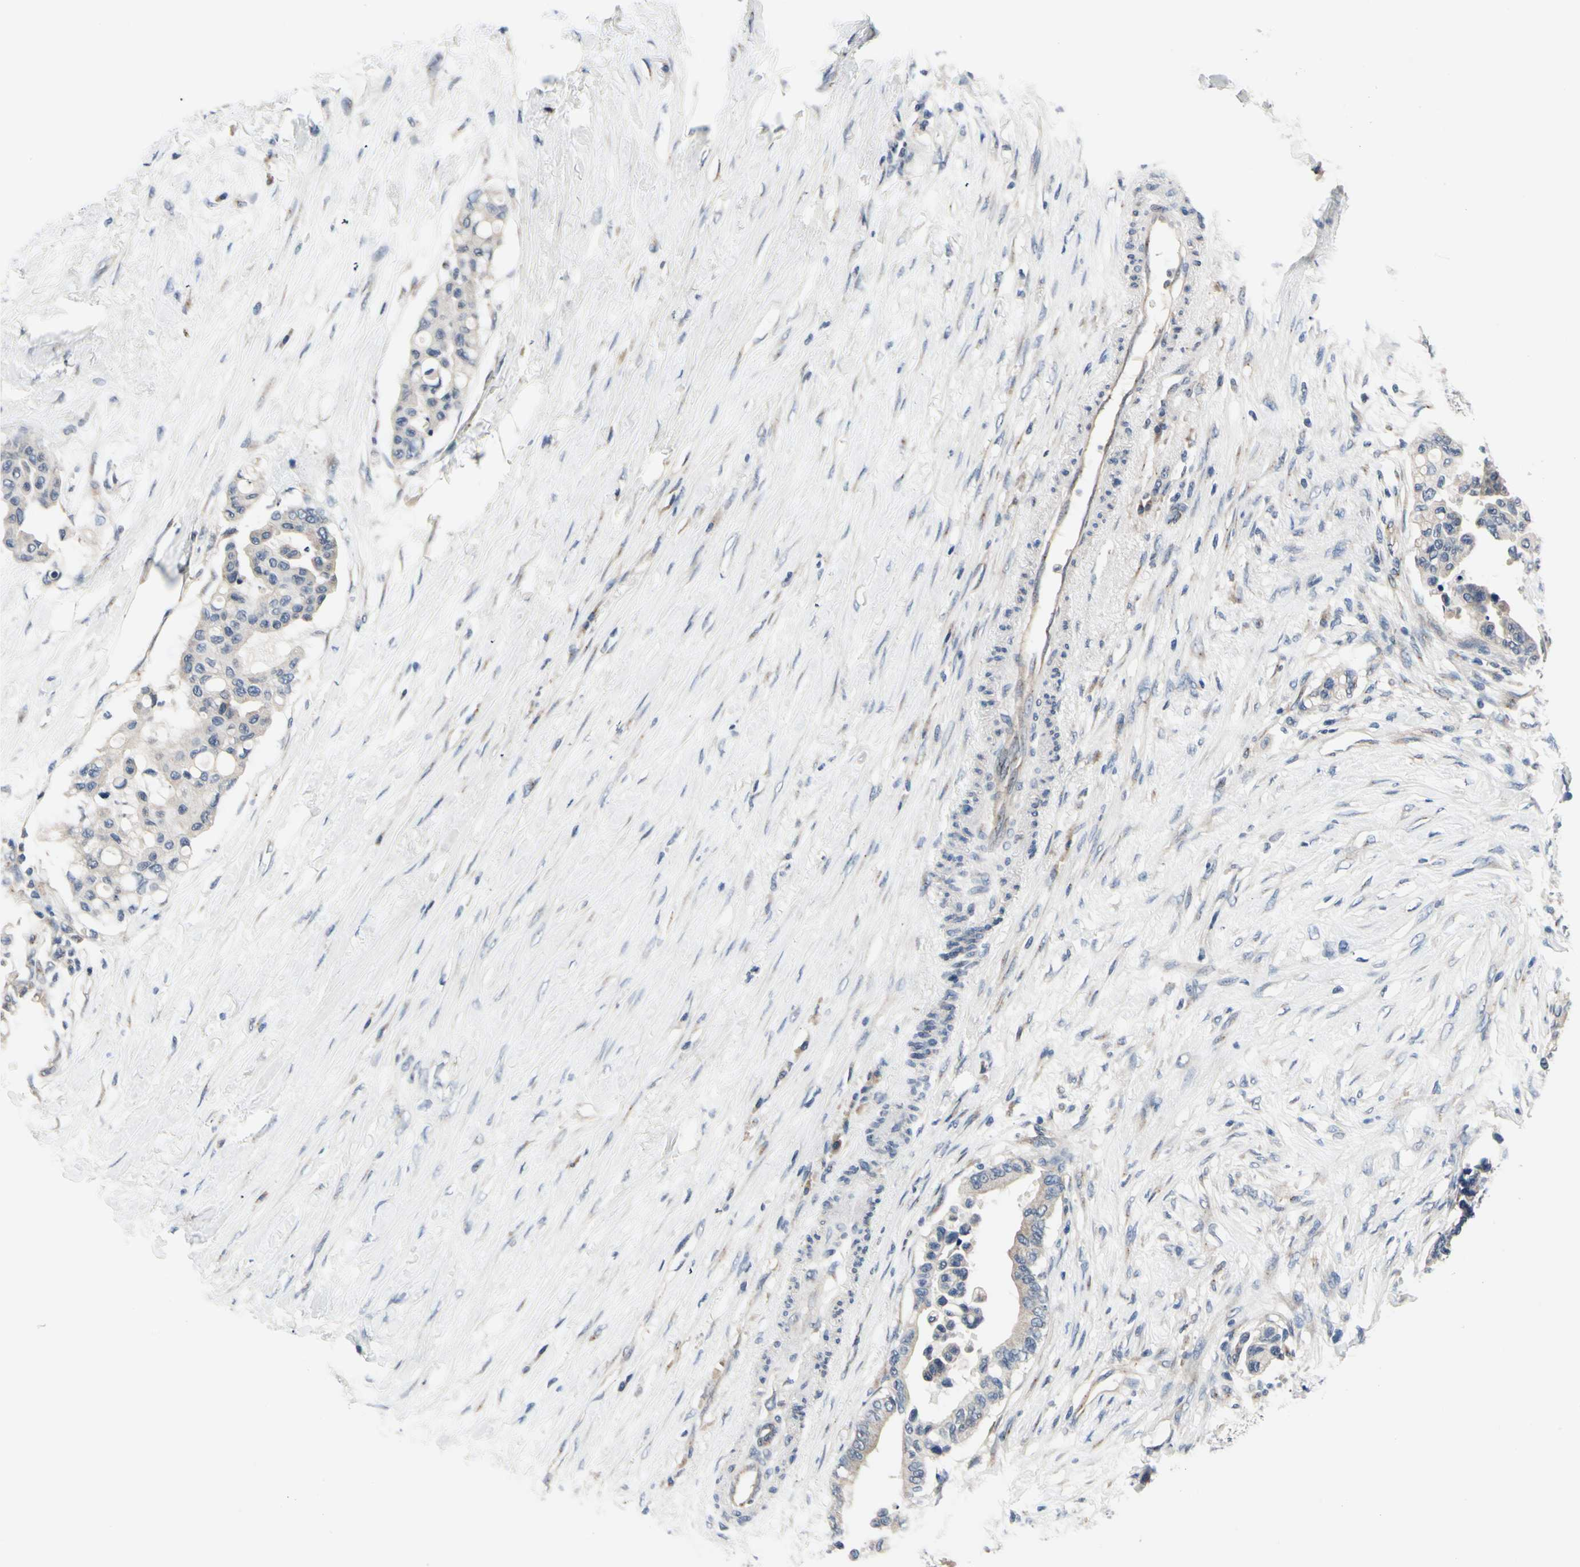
{"staining": {"intensity": "negative", "quantity": "none", "location": "none"}, "tissue": "colorectal cancer", "cell_type": "Tumor cells", "image_type": "cancer", "snomed": [{"axis": "morphology", "description": "Normal tissue, NOS"}, {"axis": "morphology", "description": "Adenocarcinoma, NOS"}, {"axis": "topography", "description": "Colon"}], "caption": "Immunohistochemical staining of human colorectal cancer (adenocarcinoma) displays no significant positivity in tumor cells.", "gene": "PRKAR2B", "patient": {"sex": "male", "age": 82}}